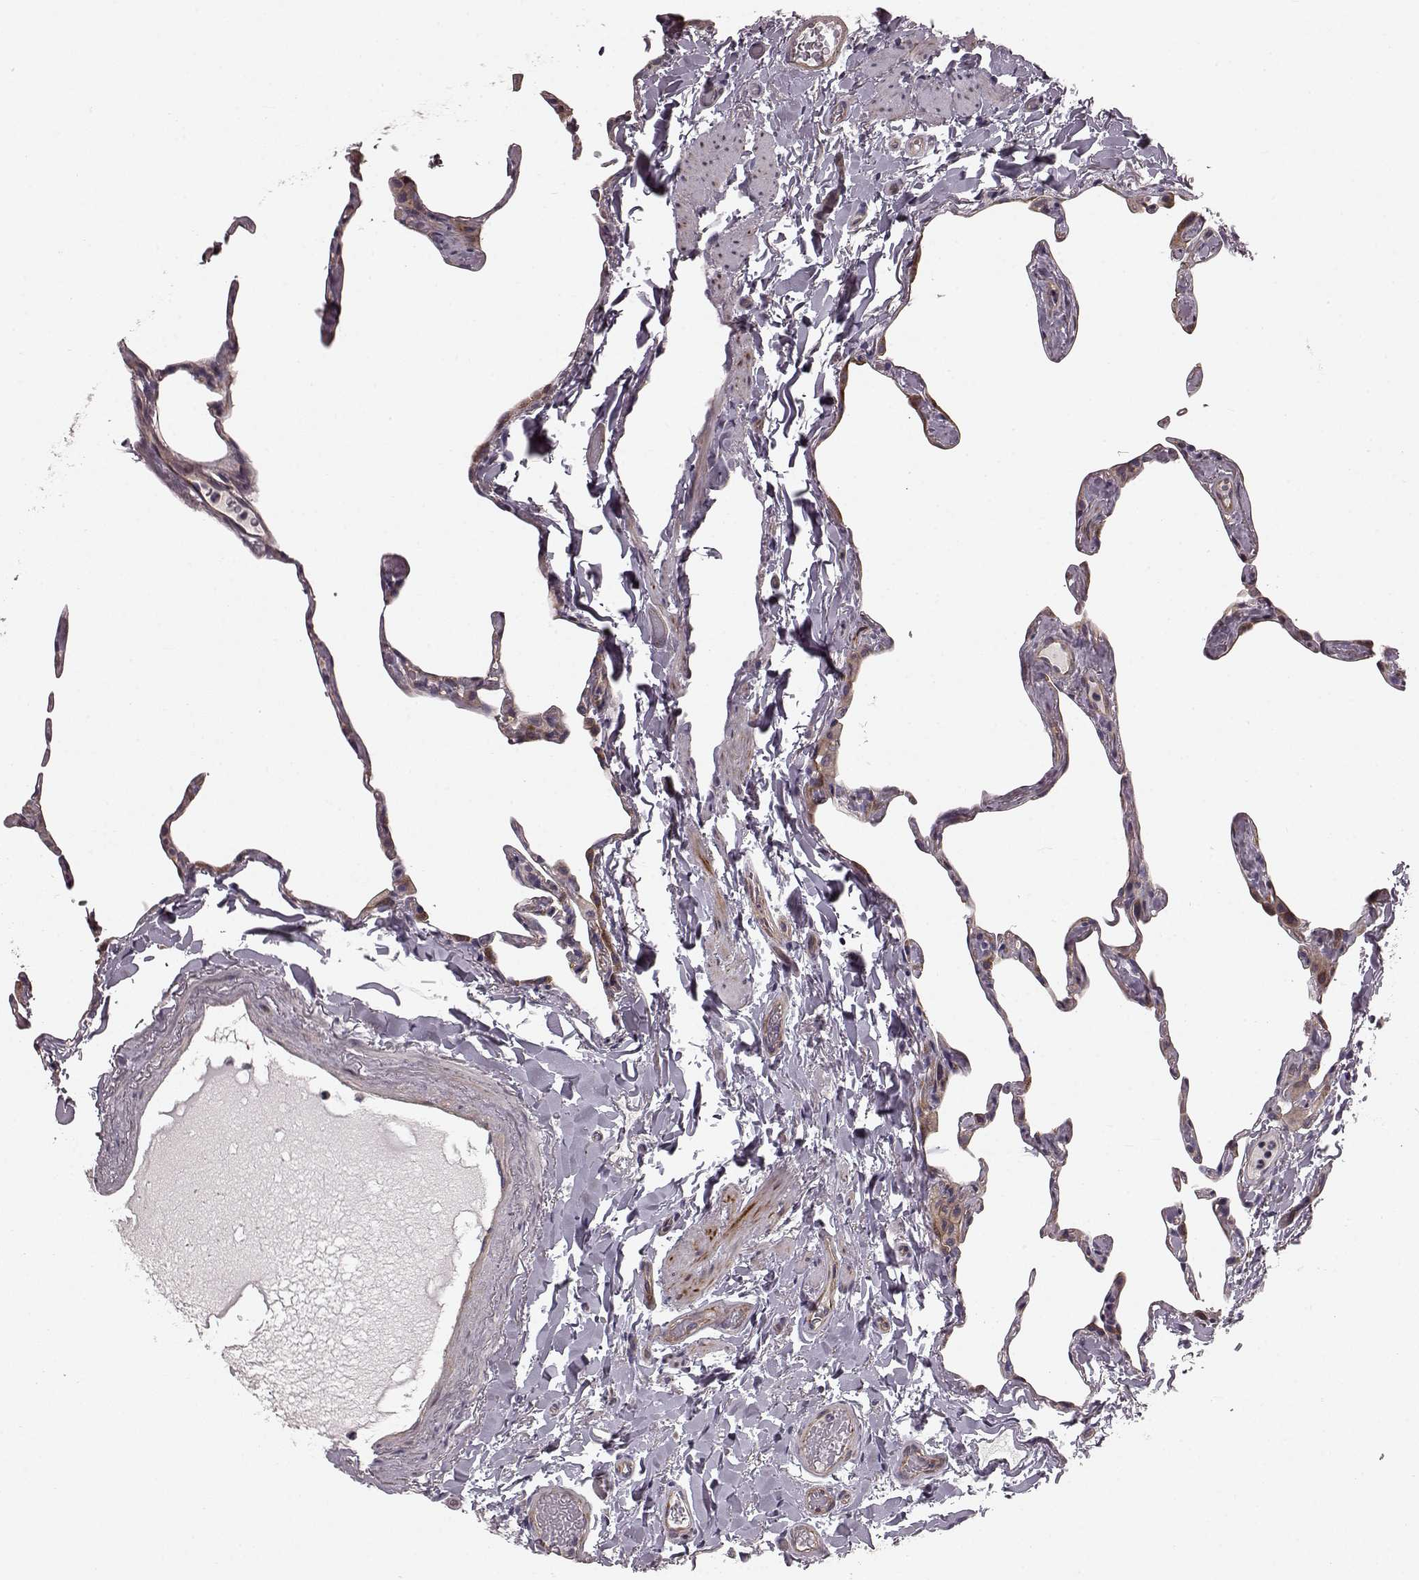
{"staining": {"intensity": "weak", "quantity": "<25%", "location": "cytoplasmic/membranous"}, "tissue": "lung", "cell_type": "Alveolar cells", "image_type": "normal", "snomed": [{"axis": "morphology", "description": "Normal tissue, NOS"}, {"axis": "topography", "description": "Lung"}], "caption": "A high-resolution image shows immunohistochemistry (IHC) staining of unremarkable lung, which exhibits no significant staining in alveolar cells.", "gene": "SLC22A18", "patient": {"sex": "male", "age": 65}}